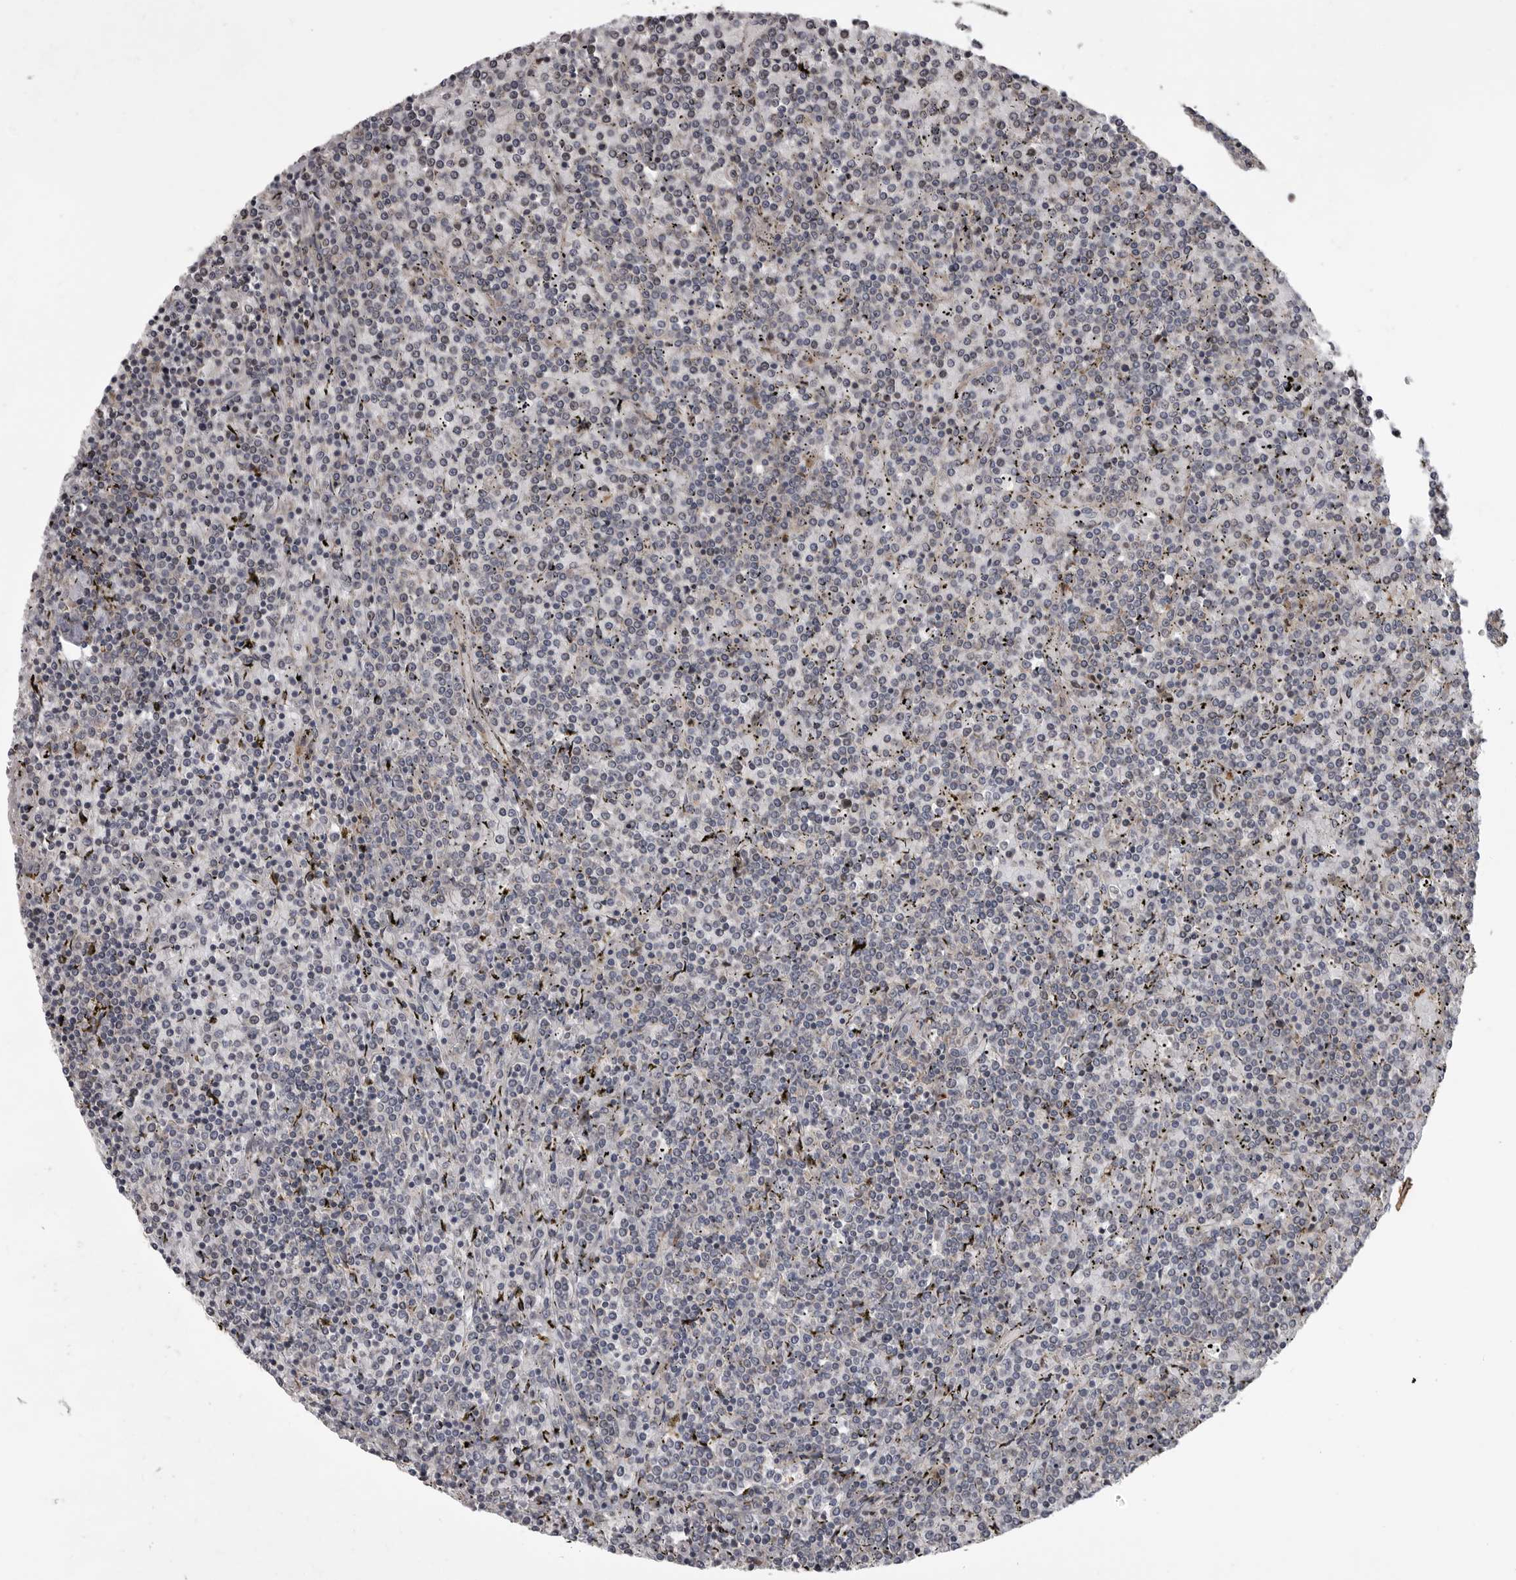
{"staining": {"intensity": "negative", "quantity": "none", "location": "none"}, "tissue": "lymphoma", "cell_type": "Tumor cells", "image_type": "cancer", "snomed": [{"axis": "morphology", "description": "Malignant lymphoma, non-Hodgkin's type, Low grade"}, {"axis": "topography", "description": "Spleen"}], "caption": "This photomicrograph is of low-grade malignant lymphoma, non-Hodgkin's type stained with immunohistochemistry to label a protein in brown with the nuclei are counter-stained blue. There is no staining in tumor cells. (Brightfield microscopy of DAB (3,3'-diaminobenzidine) immunohistochemistry (IHC) at high magnification).", "gene": "ZNRF1", "patient": {"sex": "female", "age": 19}}